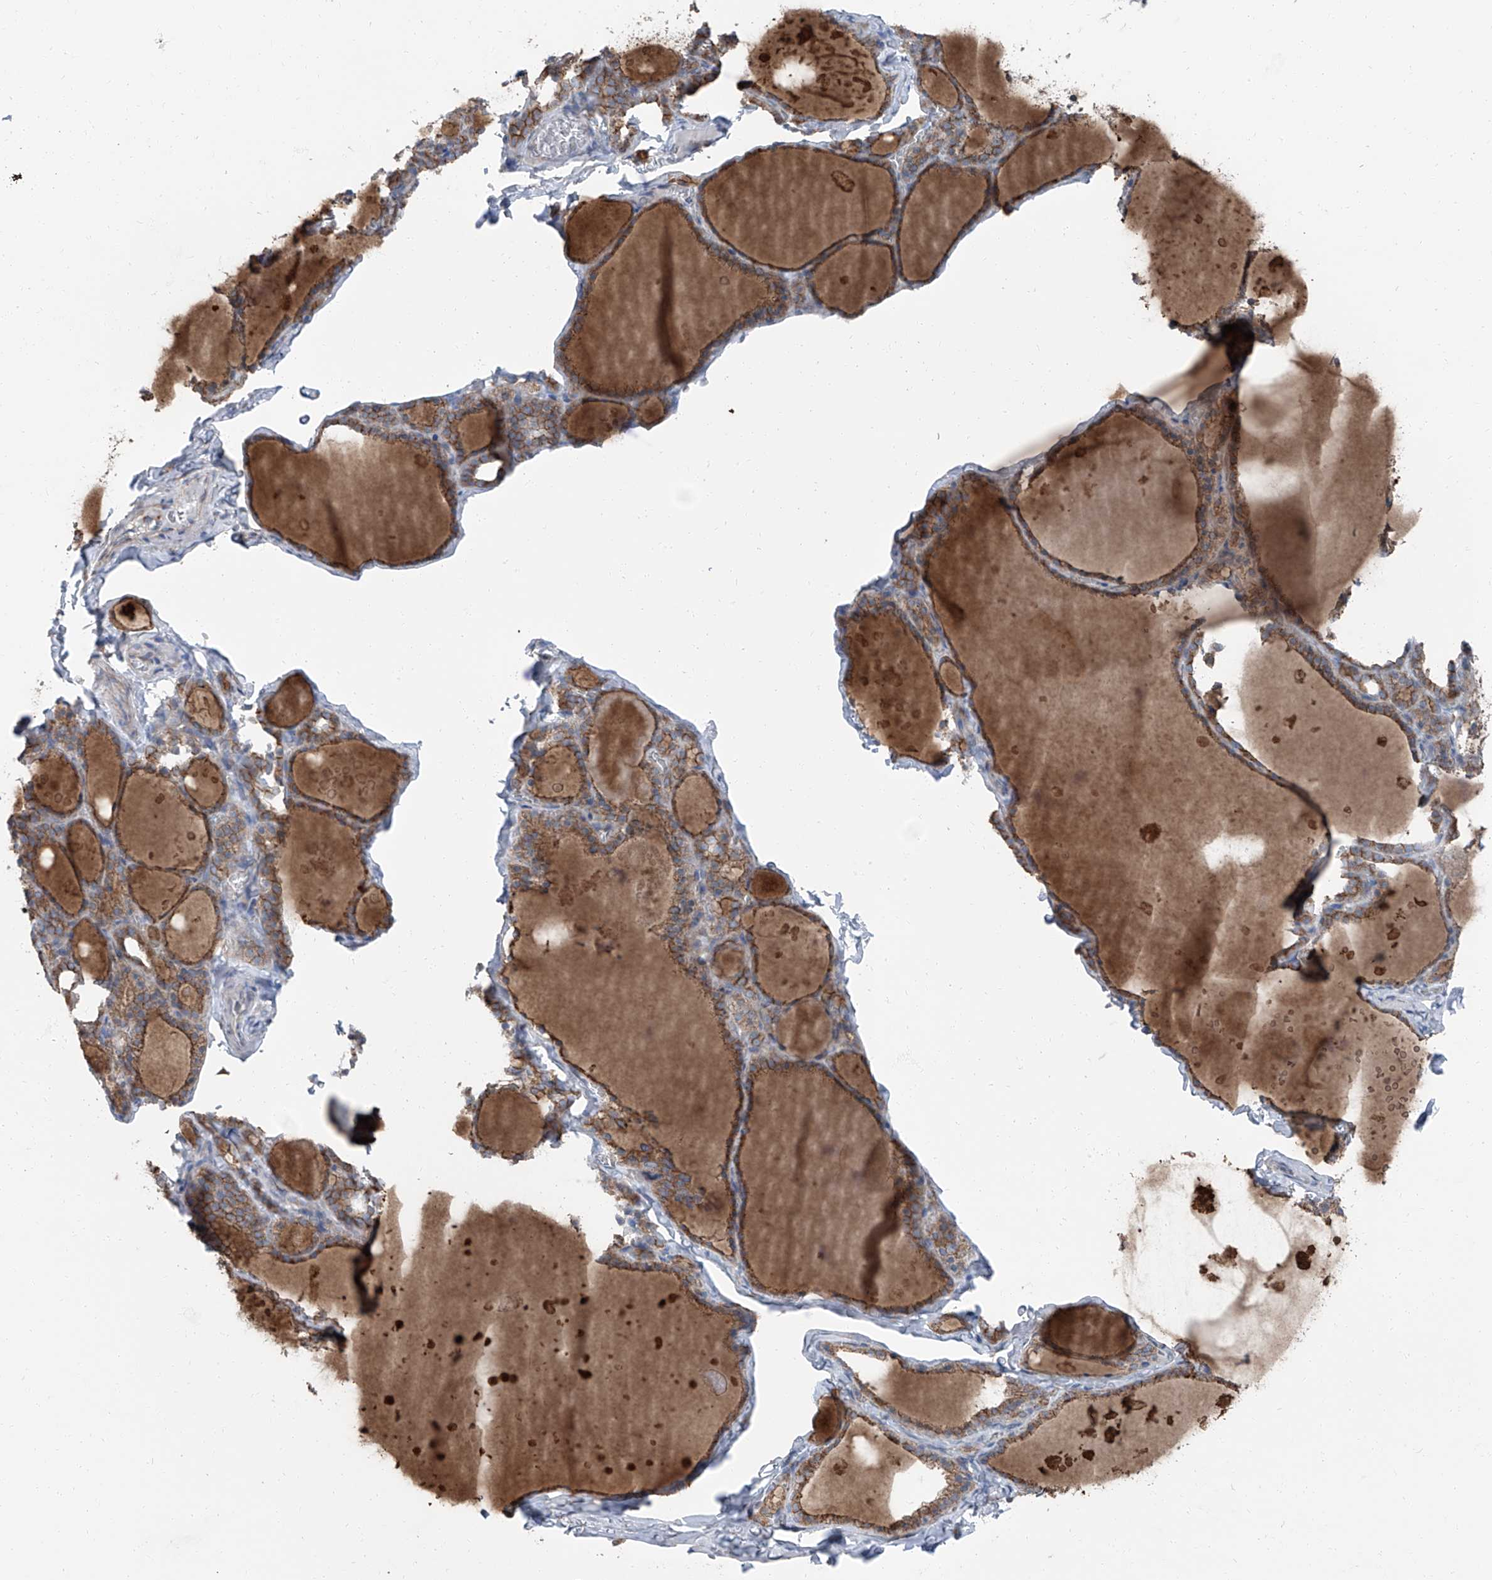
{"staining": {"intensity": "moderate", "quantity": ">75%", "location": "cytoplasmic/membranous"}, "tissue": "thyroid gland", "cell_type": "Glandular cells", "image_type": "normal", "snomed": [{"axis": "morphology", "description": "Normal tissue, NOS"}, {"axis": "topography", "description": "Thyroid gland"}], "caption": "Immunohistochemical staining of unremarkable thyroid gland shows medium levels of moderate cytoplasmic/membranous expression in approximately >75% of glandular cells.", "gene": "GPR142", "patient": {"sex": "male", "age": 56}}